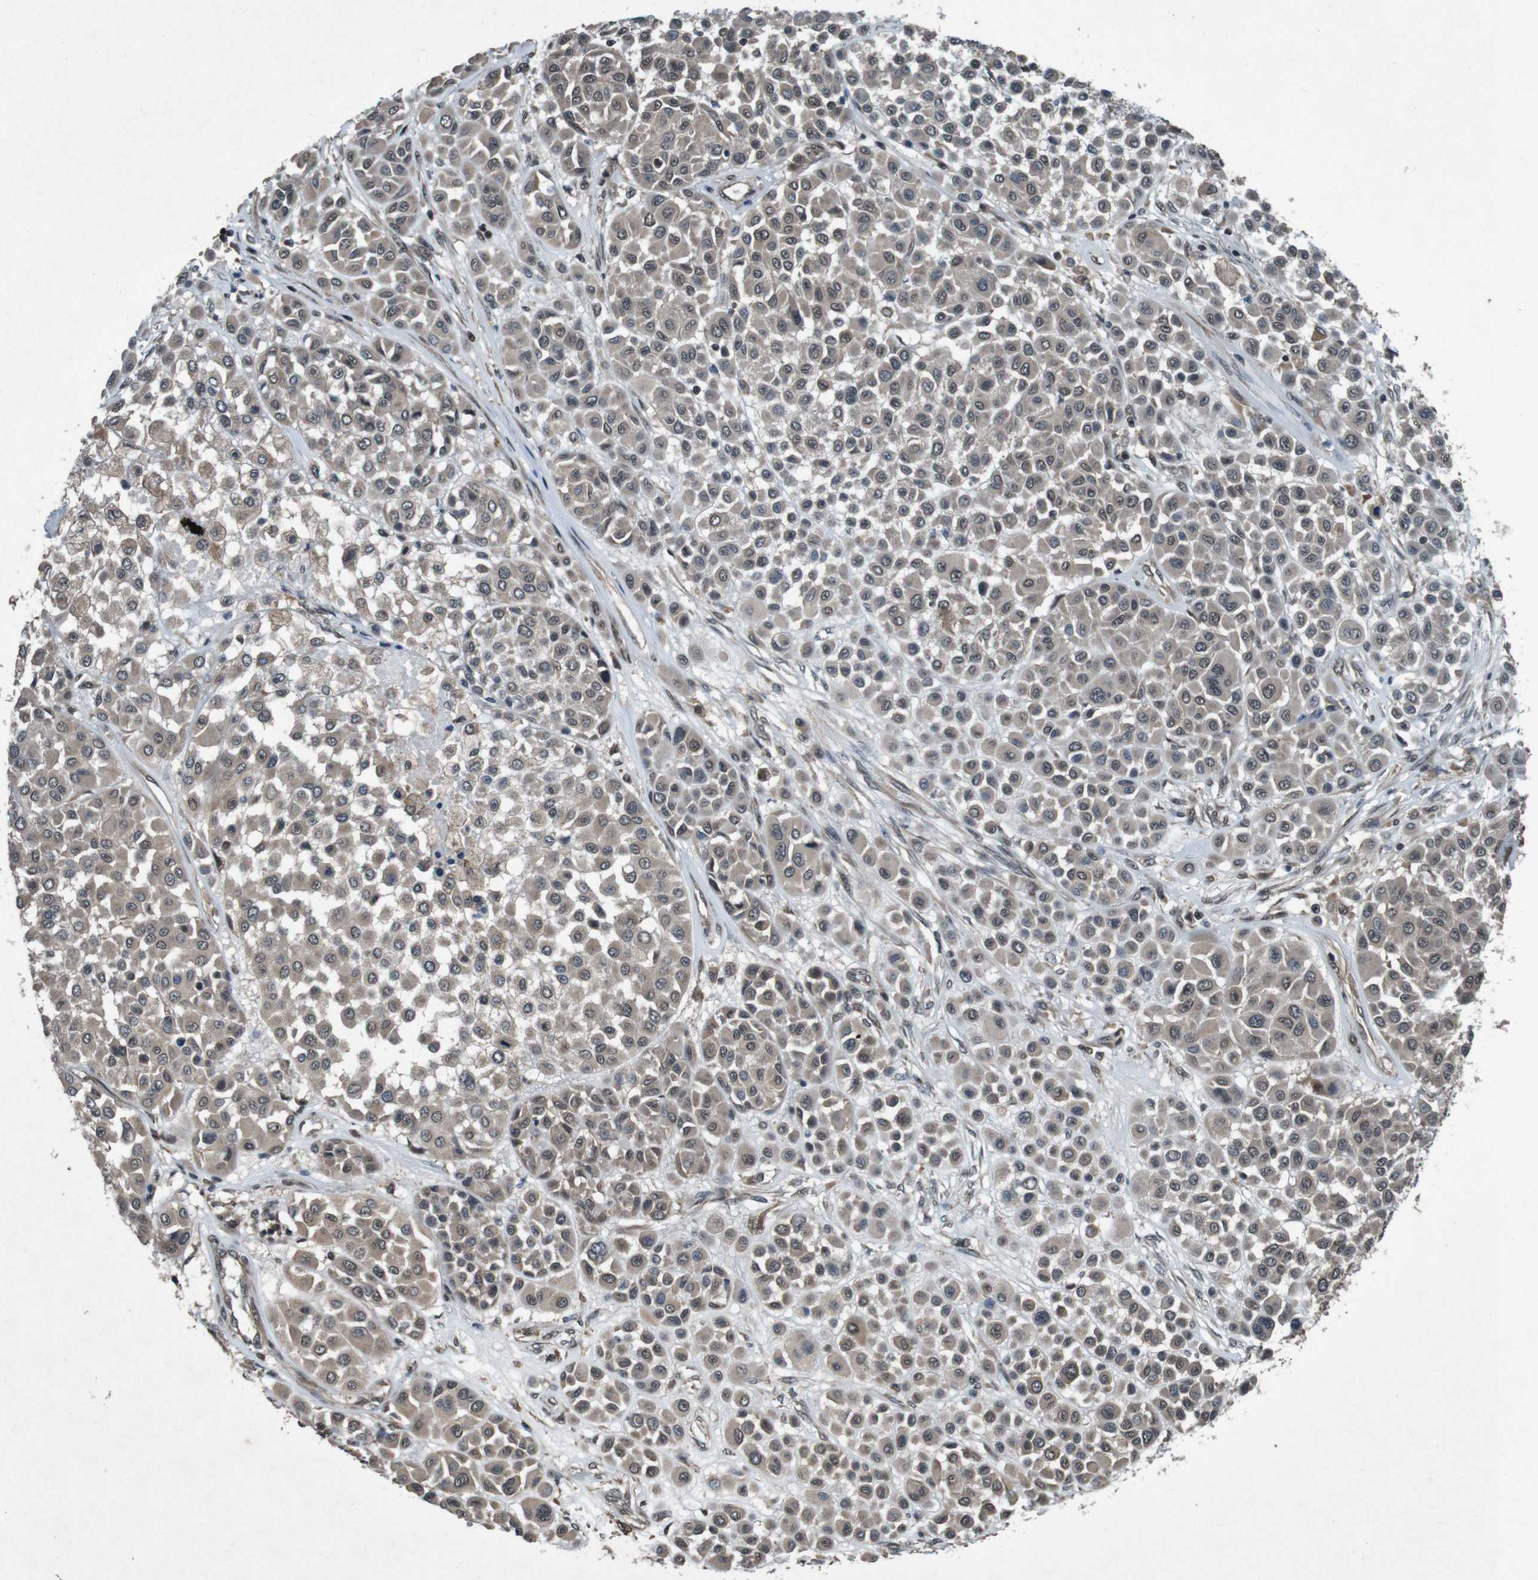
{"staining": {"intensity": "weak", "quantity": ">75%", "location": "cytoplasmic/membranous"}, "tissue": "melanoma", "cell_type": "Tumor cells", "image_type": "cancer", "snomed": [{"axis": "morphology", "description": "Malignant melanoma, Metastatic site"}, {"axis": "topography", "description": "Soft tissue"}], "caption": "IHC (DAB (3,3'-diaminobenzidine)) staining of human melanoma demonstrates weak cytoplasmic/membranous protein staining in approximately >75% of tumor cells.", "gene": "SOCS1", "patient": {"sex": "male", "age": 41}}